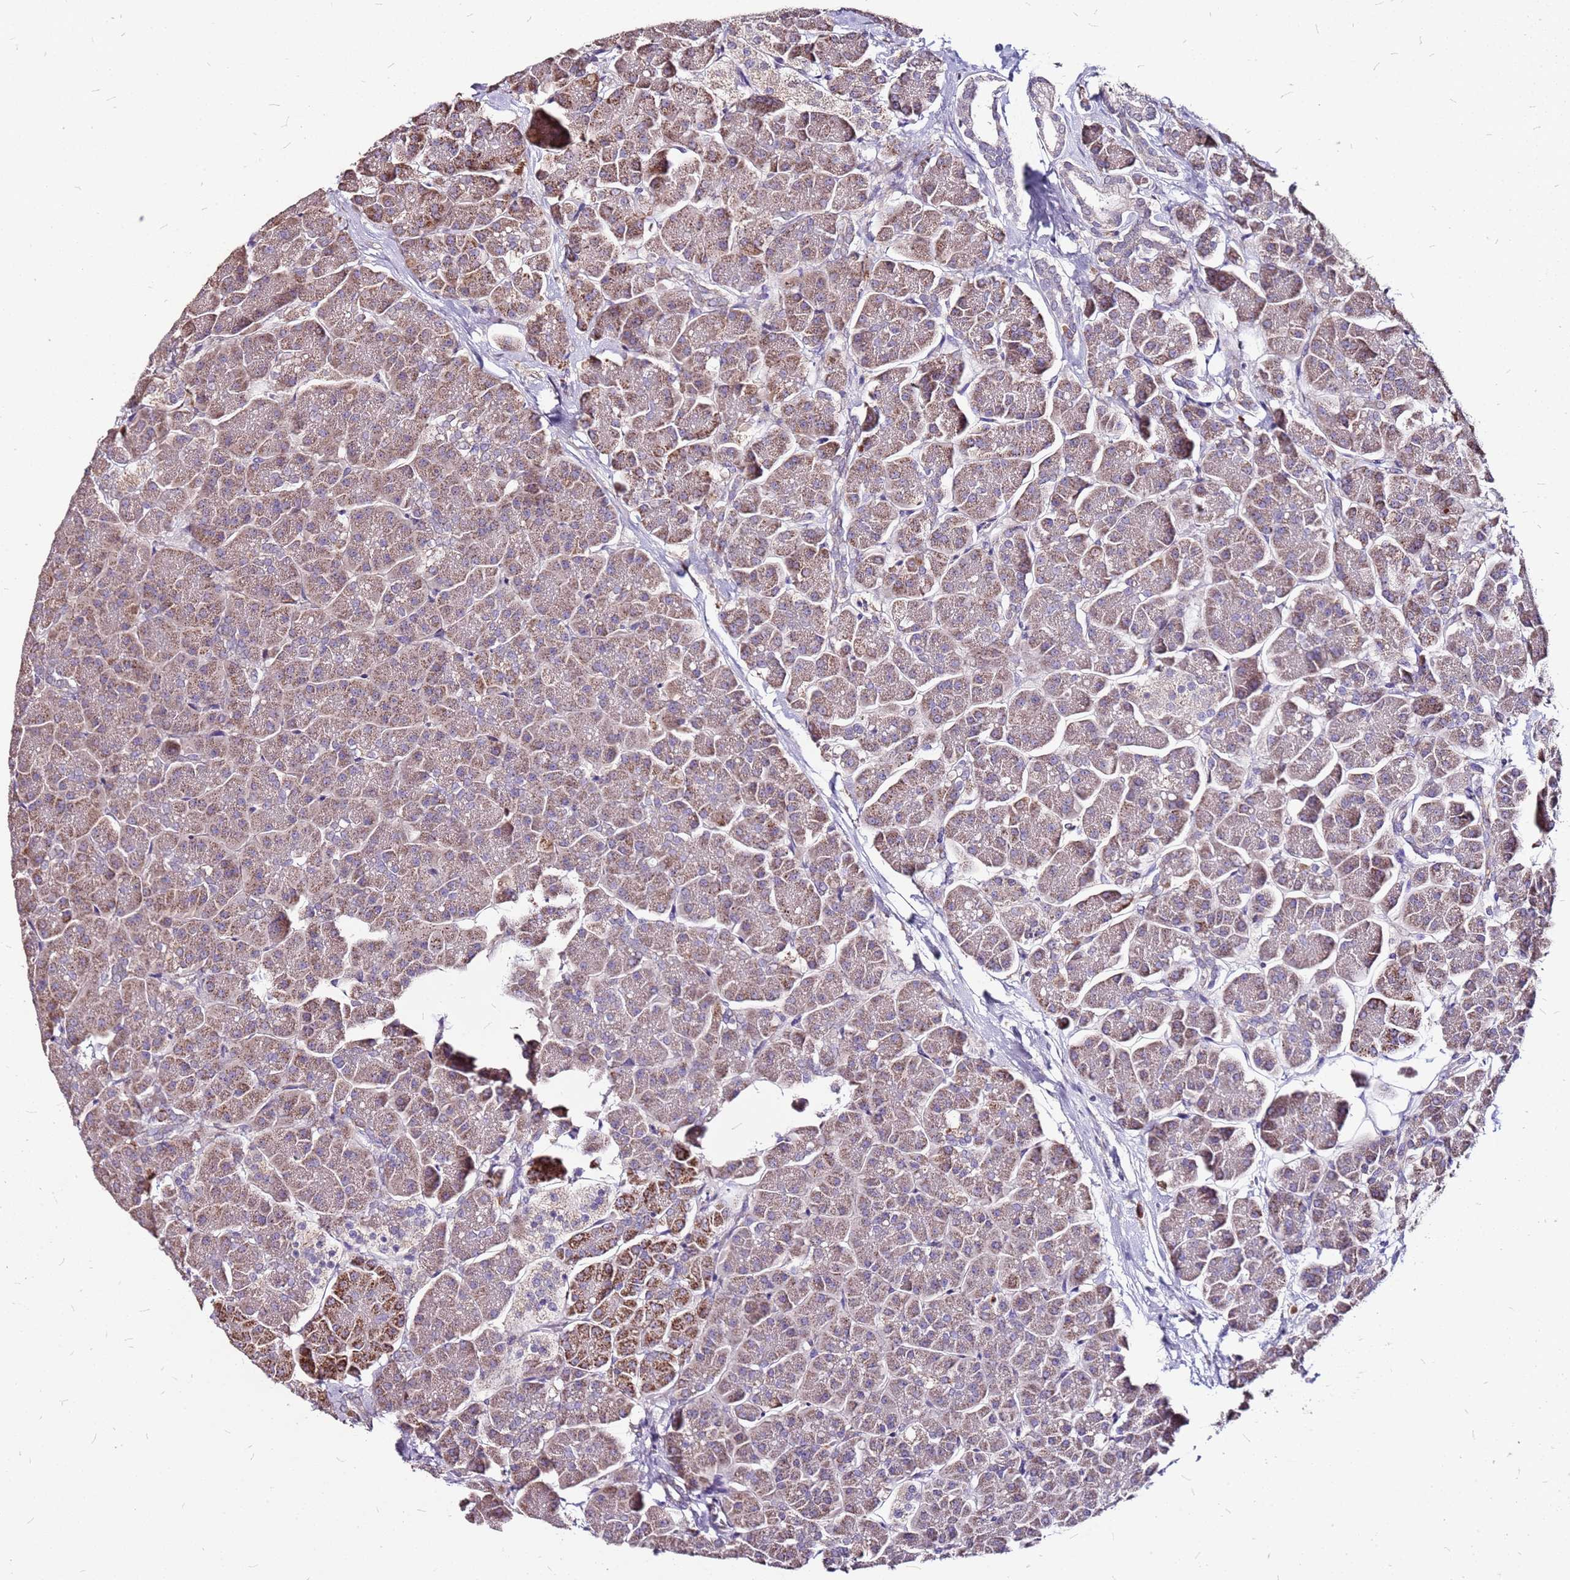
{"staining": {"intensity": "moderate", "quantity": ">75%", "location": "cytoplasmic/membranous"}, "tissue": "pancreas", "cell_type": "Exocrine glandular cells", "image_type": "normal", "snomed": [{"axis": "morphology", "description": "Normal tissue, NOS"}, {"axis": "topography", "description": "Pancreas"}, {"axis": "topography", "description": "Peripheral nerve tissue"}], "caption": "Immunohistochemistry (IHC) of benign pancreas exhibits medium levels of moderate cytoplasmic/membranous positivity in approximately >75% of exocrine glandular cells. (DAB IHC, brown staining for protein, blue staining for nuclei).", "gene": "DCDC2C", "patient": {"sex": "male", "age": 54}}